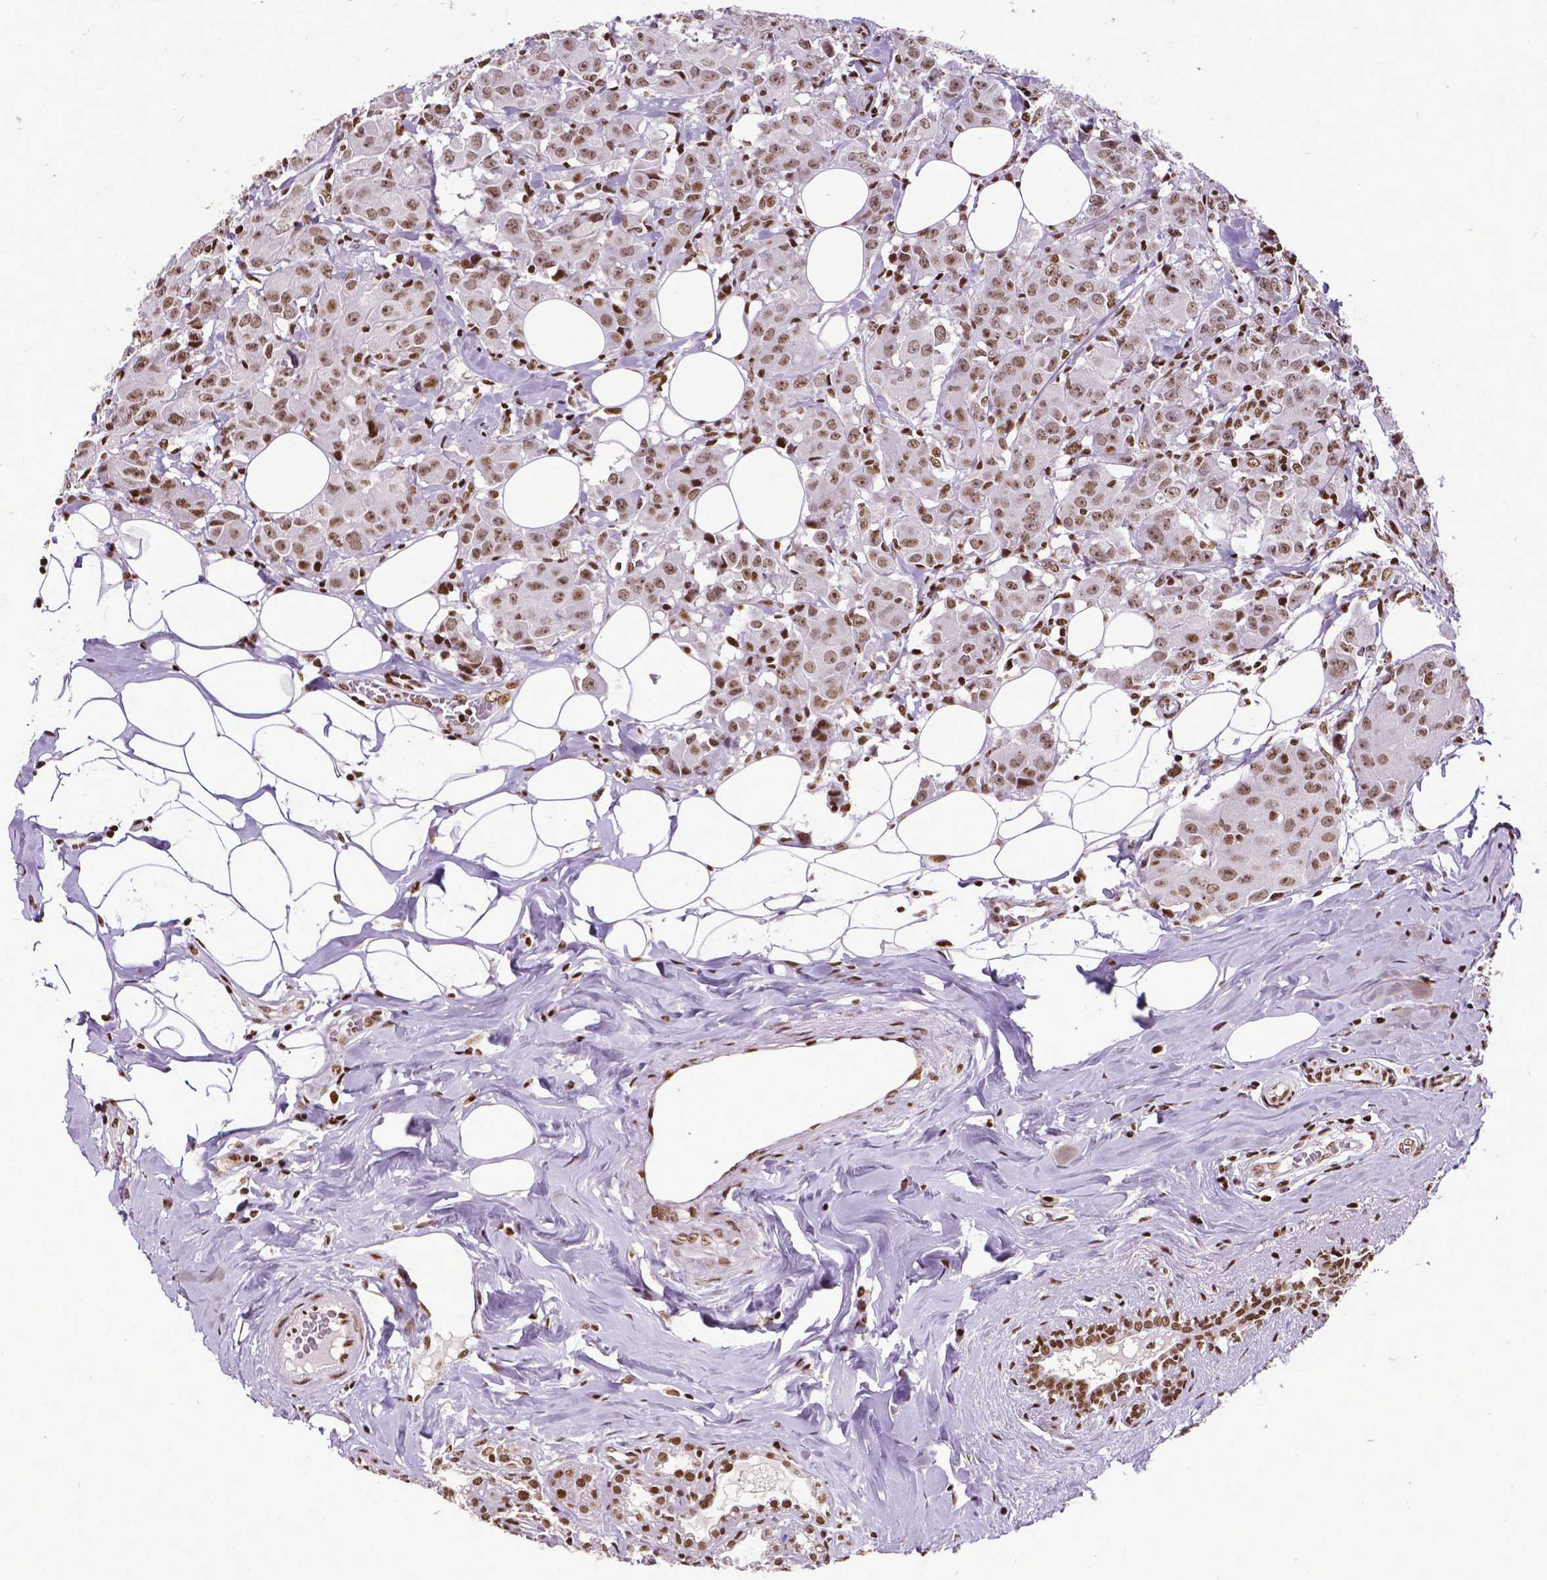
{"staining": {"intensity": "moderate", "quantity": ">75%", "location": "nuclear"}, "tissue": "breast cancer", "cell_type": "Tumor cells", "image_type": "cancer", "snomed": [{"axis": "morphology", "description": "Normal tissue, NOS"}, {"axis": "morphology", "description": "Duct carcinoma"}, {"axis": "topography", "description": "Breast"}], "caption": "Immunohistochemistry staining of infiltrating ductal carcinoma (breast), which displays medium levels of moderate nuclear expression in about >75% of tumor cells indicating moderate nuclear protein staining. The staining was performed using DAB (3,3'-diaminobenzidine) (brown) for protein detection and nuclei were counterstained in hematoxylin (blue).", "gene": "CTCF", "patient": {"sex": "female", "age": 43}}